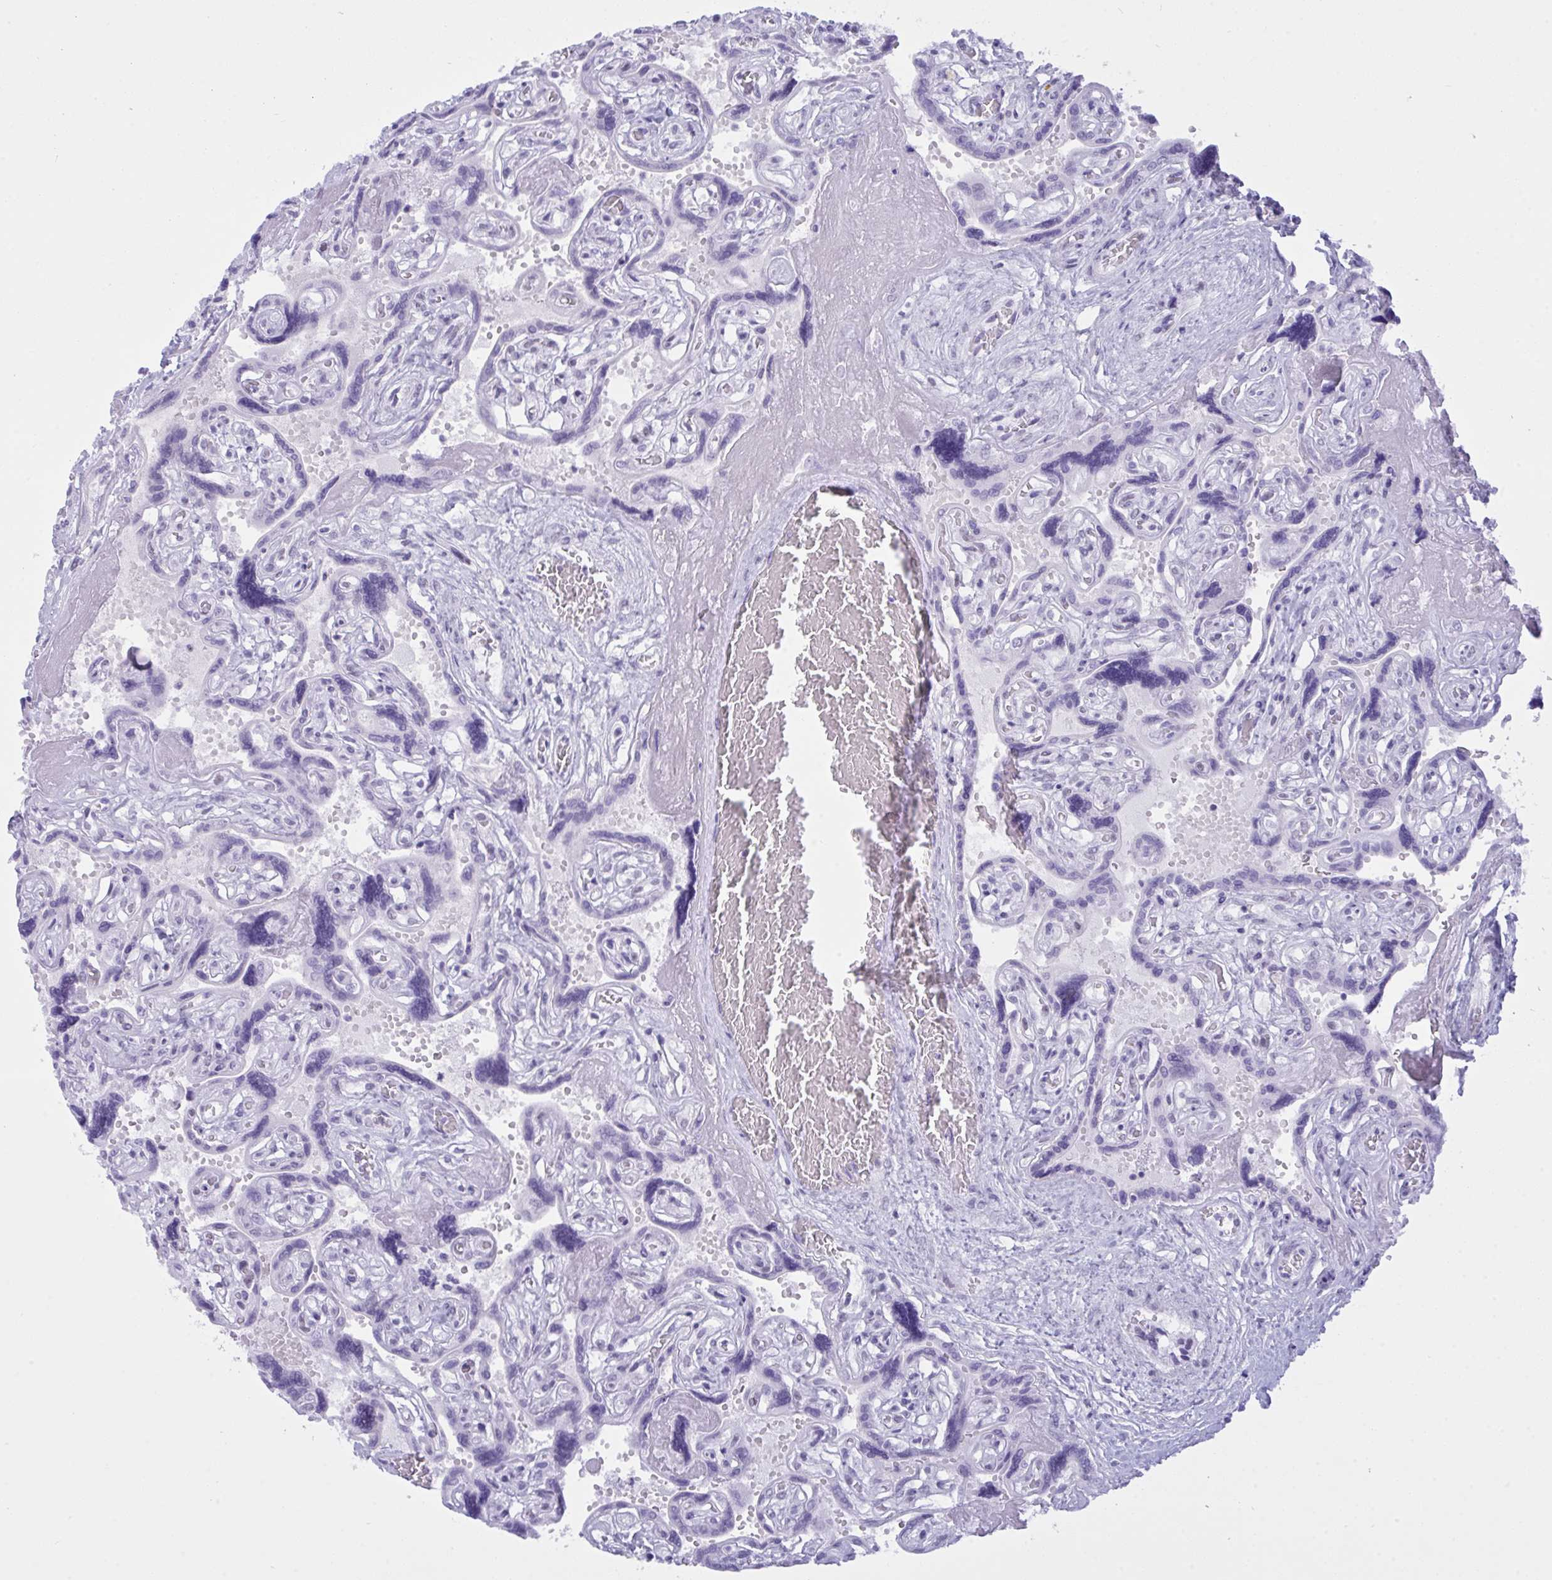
{"staining": {"intensity": "negative", "quantity": "none", "location": "none"}, "tissue": "placenta", "cell_type": "Decidual cells", "image_type": "normal", "snomed": [{"axis": "morphology", "description": "Normal tissue, NOS"}, {"axis": "topography", "description": "Placenta"}], "caption": "An immunohistochemistry (IHC) photomicrograph of normal placenta is shown. There is no staining in decidual cells of placenta. Brightfield microscopy of immunohistochemistry (IHC) stained with DAB (3,3'-diaminobenzidine) (brown) and hematoxylin (blue), captured at high magnification.", "gene": "ELN", "patient": {"sex": "female", "age": 32}}